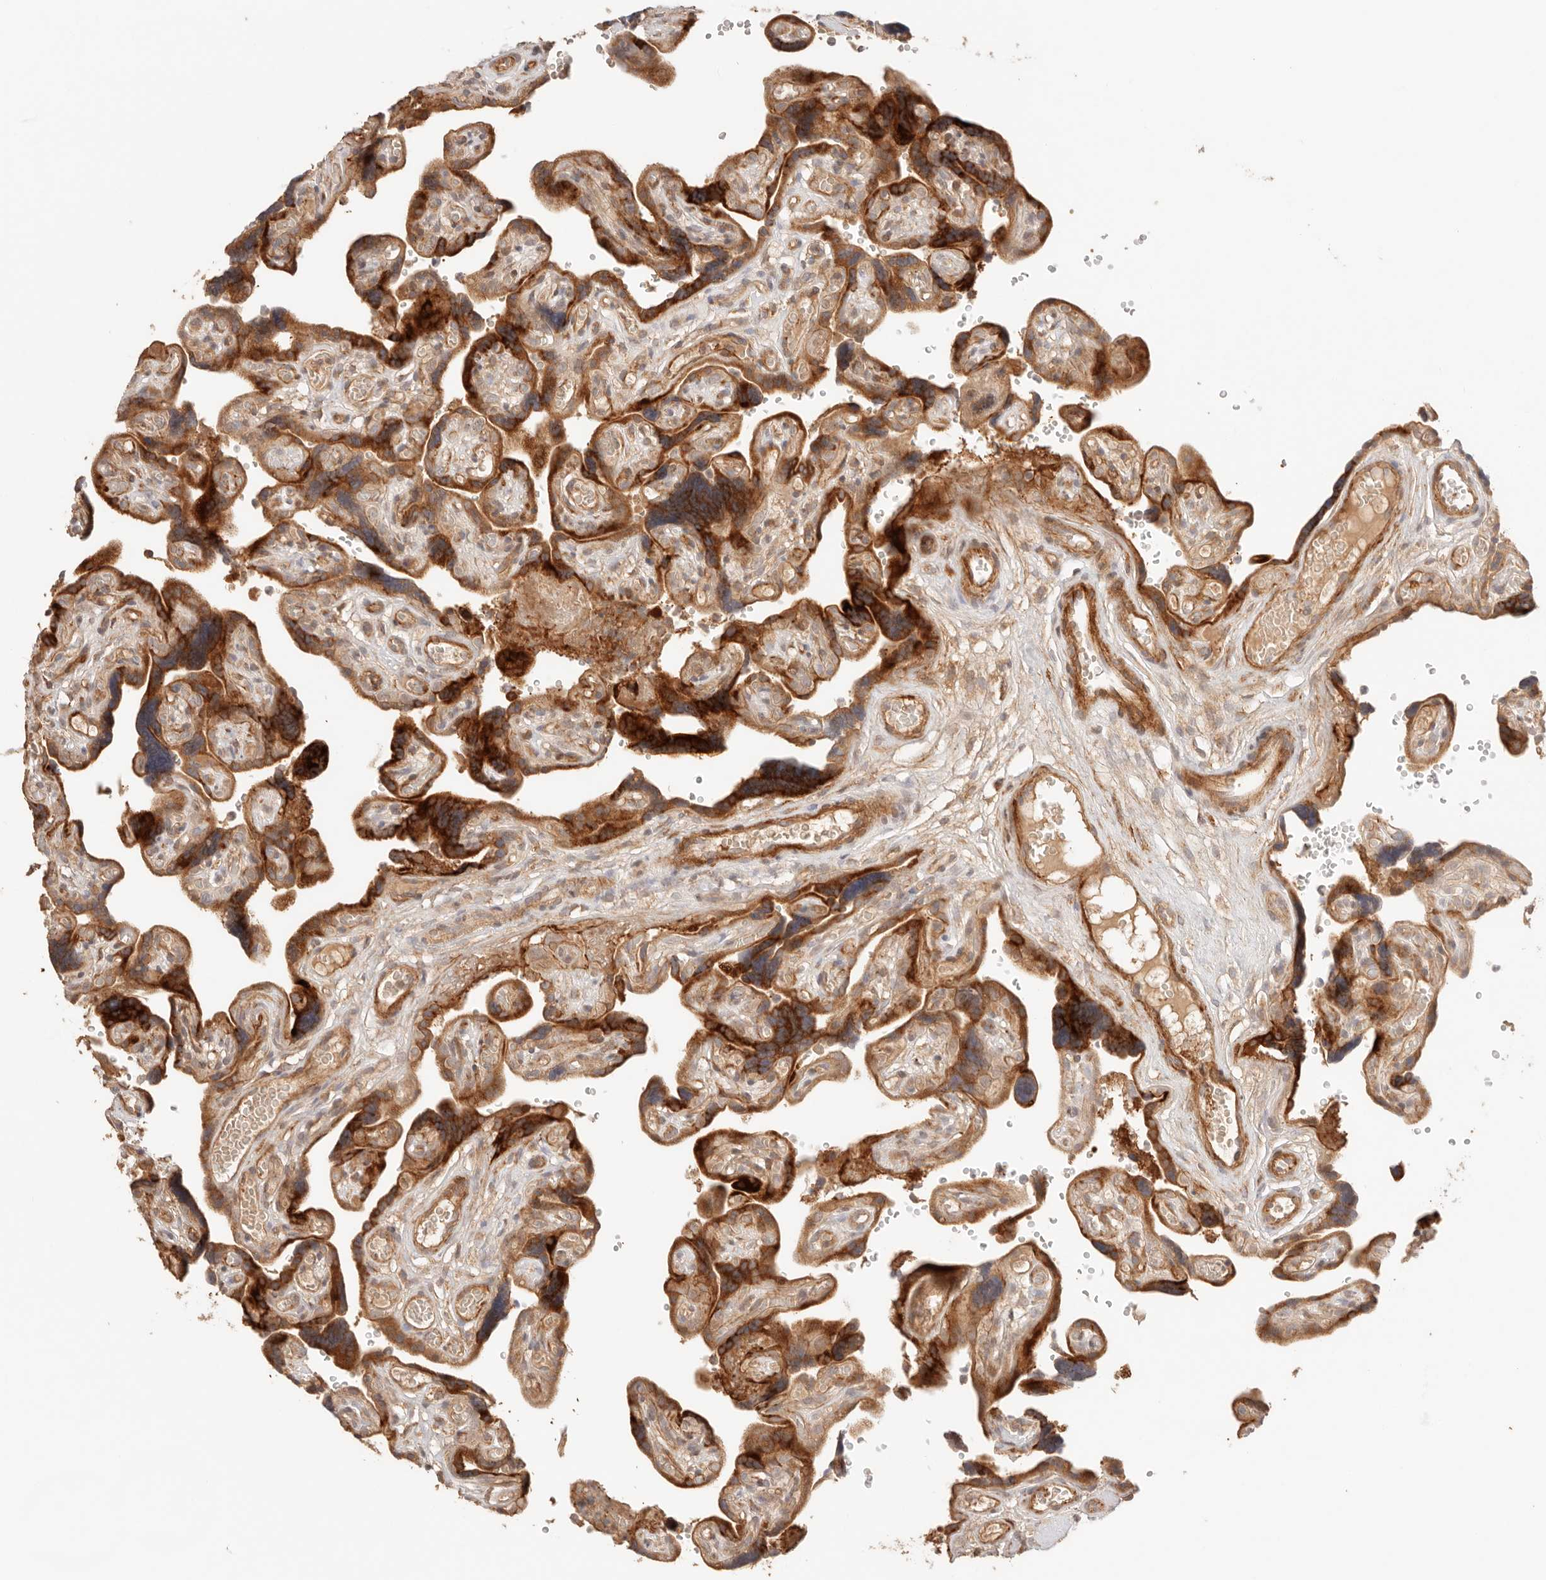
{"staining": {"intensity": "strong", "quantity": ">75%", "location": "cytoplasmic/membranous"}, "tissue": "placenta", "cell_type": "Trophoblastic cells", "image_type": "normal", "snomed": [{"axis": "morphology", "description": "Normal tissue, NOS"}, {"axis": "topography", "description": "Placenta"}], "caption": "An immunohistochemistry photomicrograph of benign tissue is shown. Protein staining in brown highlights strong cytoplasmic/membranous positivity in placenta within trophoblastic cells.", "gene": "IL1R2", "patient": {"sex": "female", "age": 30}}